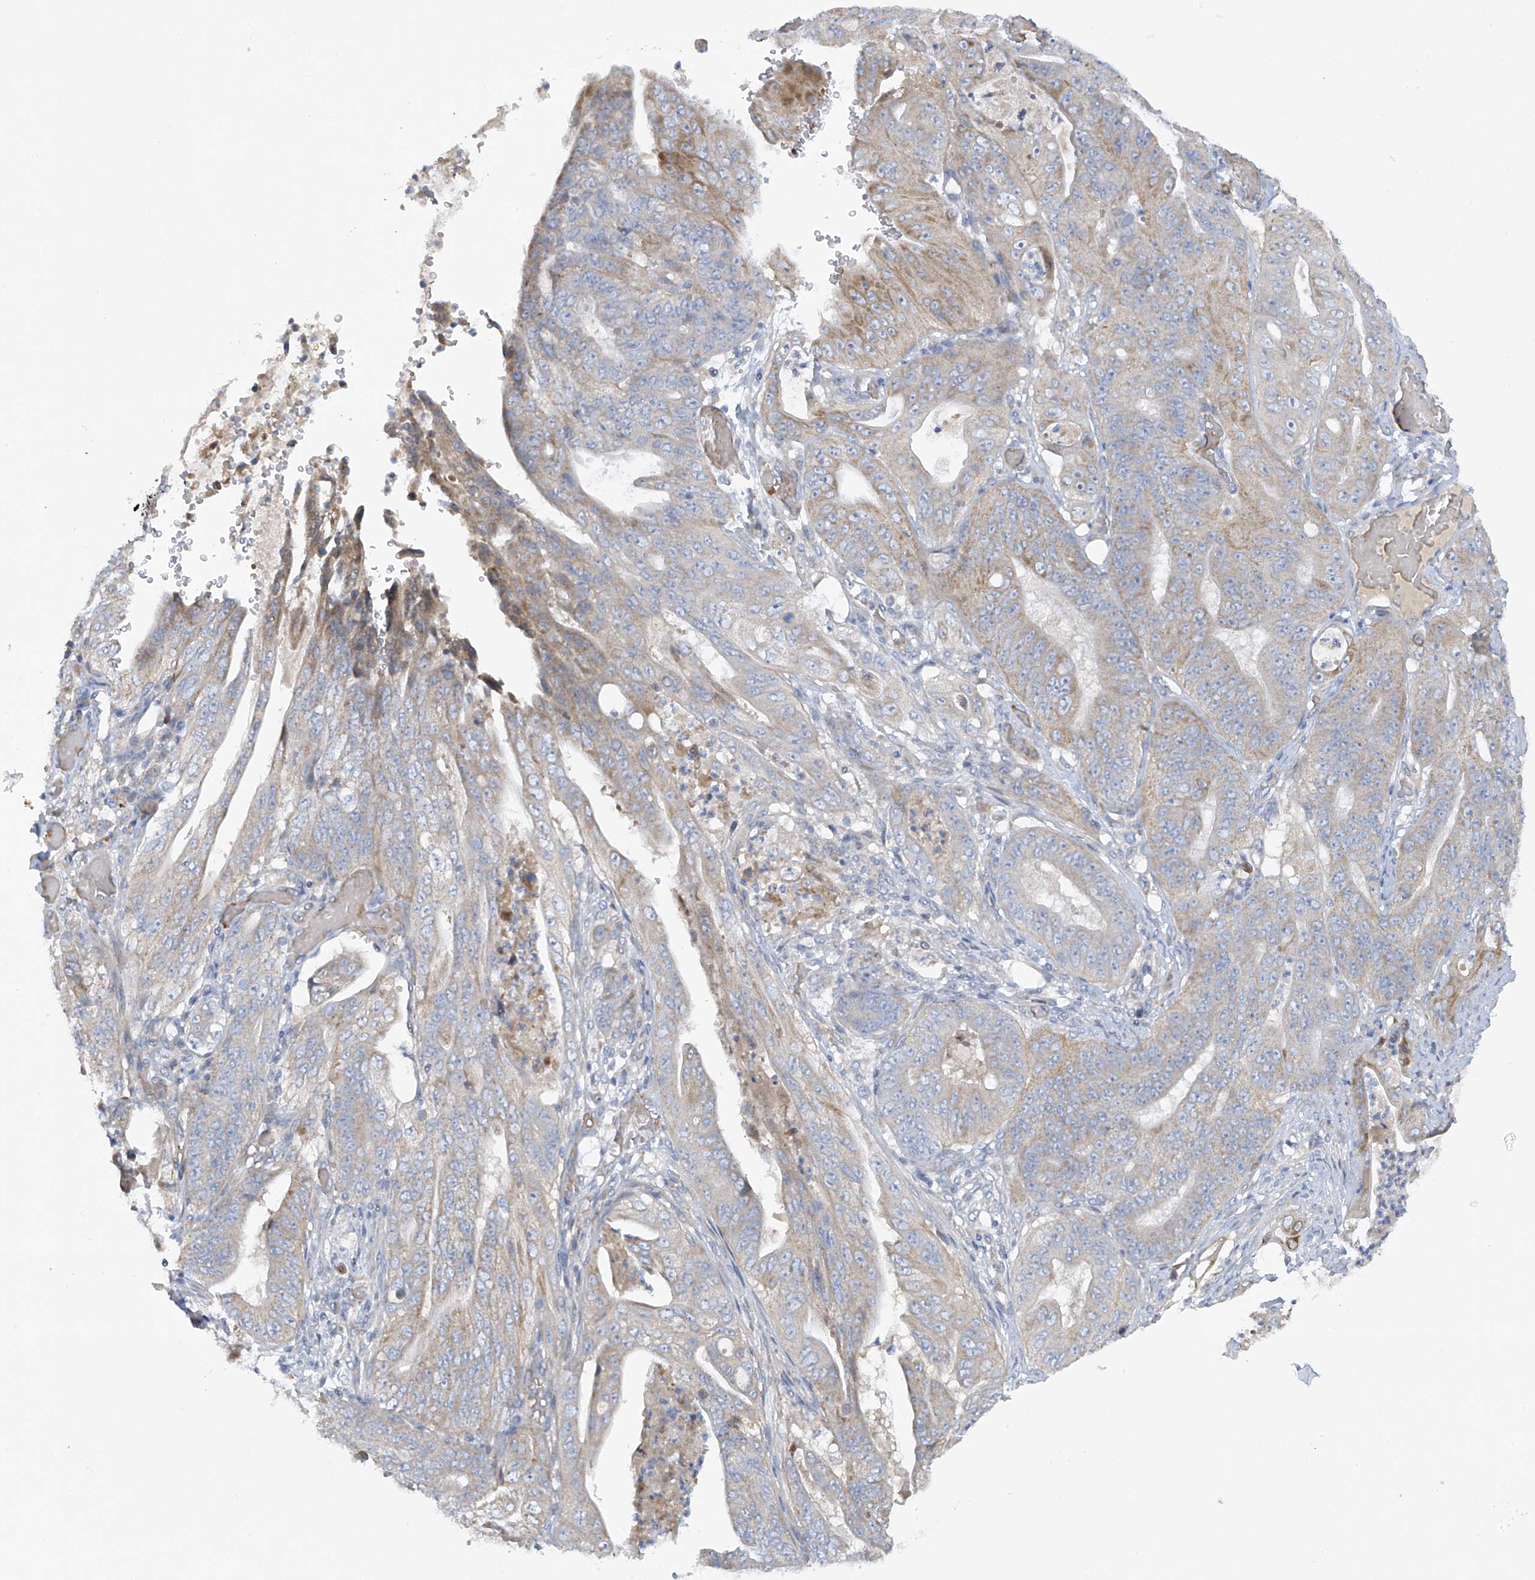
{"staining": {"intensity": "weak", "quantity": "<25%", "location": "cytoplasmic/membranous"}, "tissue": "stomach cancer", "cell_type": "Tumor cells", "image_type": "cancer", "snomed": [{"axis": "morphology", "description": "Adenocarcinoma, NOS"}, {"axis": "topography", "description": "Stomach"}], "caption": "The image displays no significant positivity in tumor cells of adenocarcinoma (stomach).", "gene": "METTL18", "patient": {"sex": "female", "age": 73}}